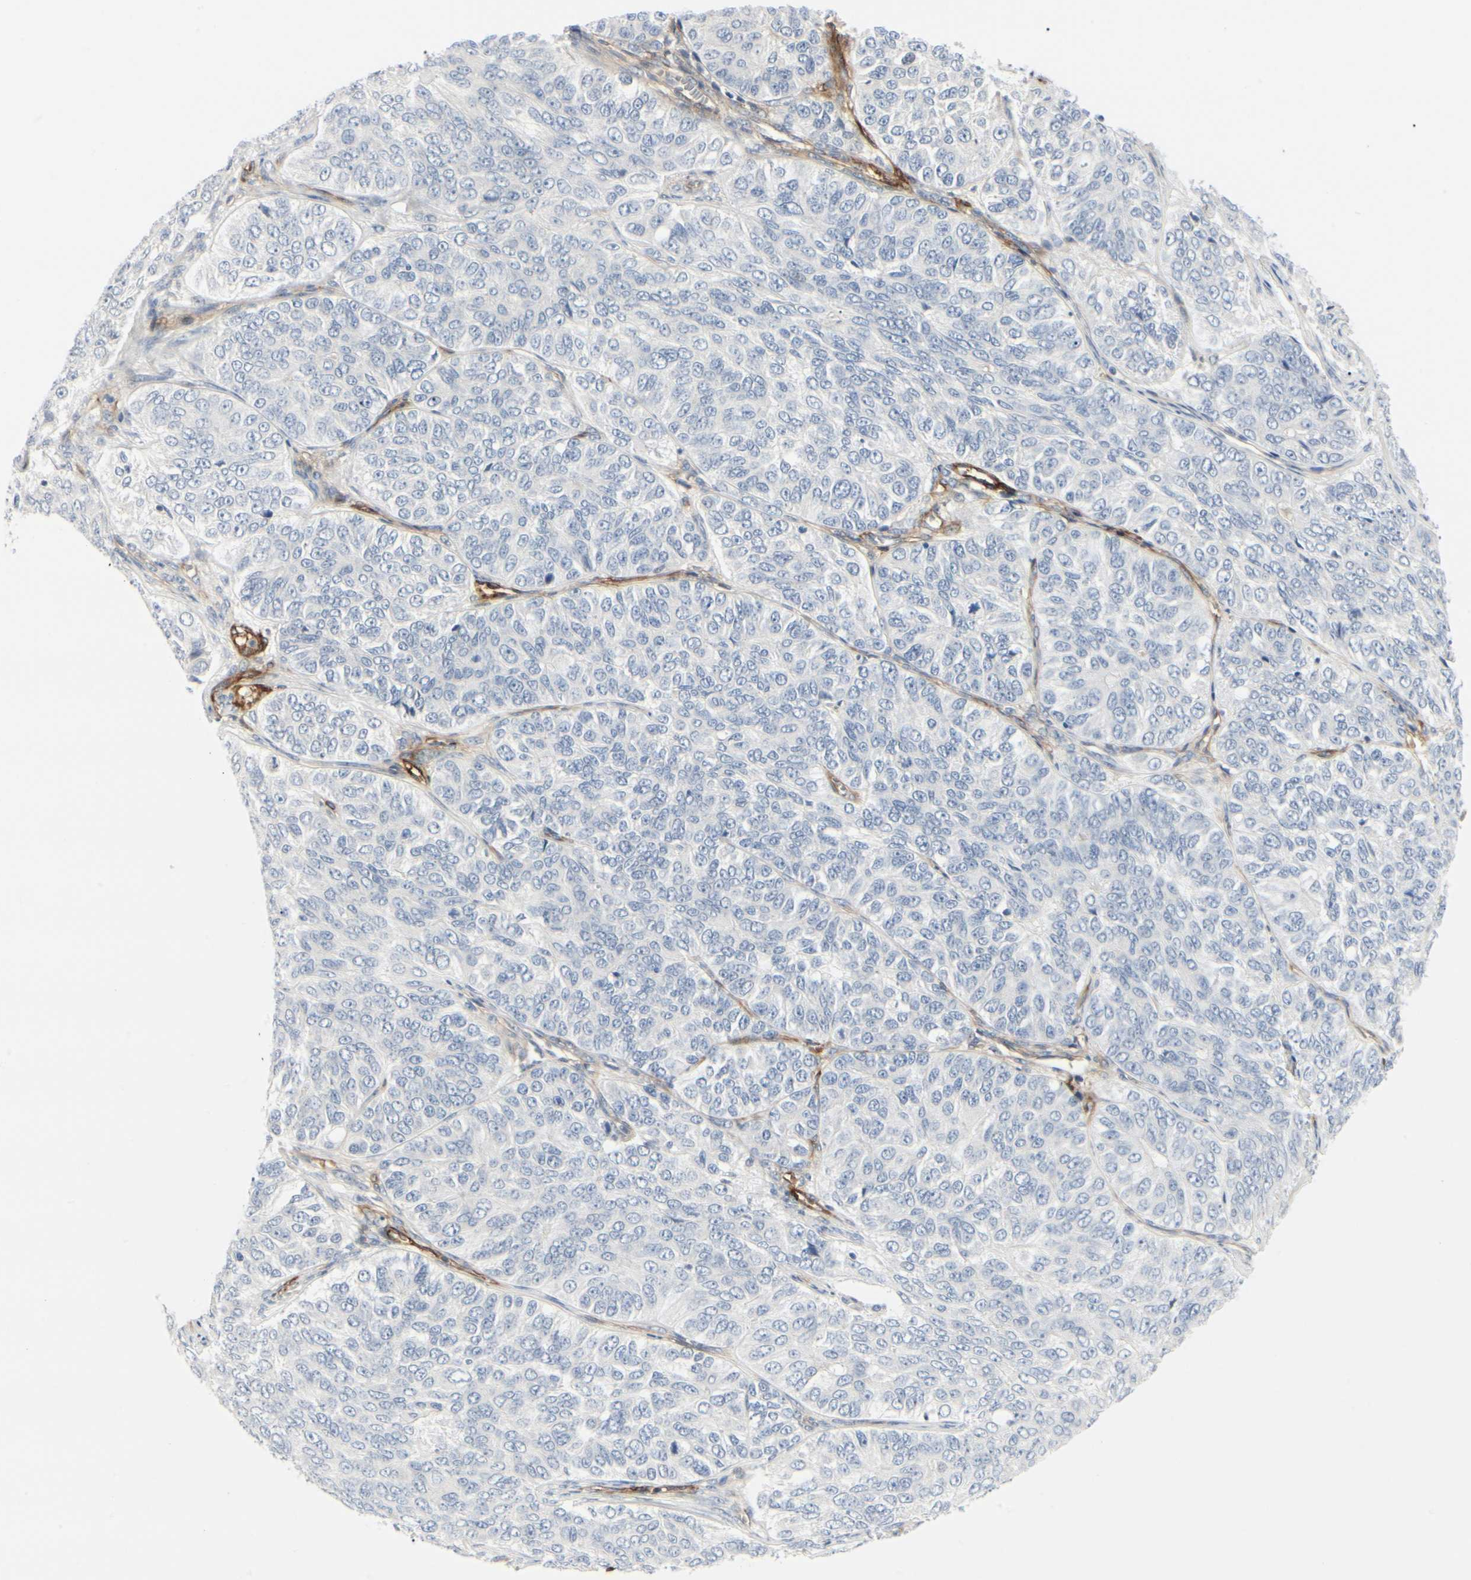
{"staining": {"intensity": "negative", "quantity": "none", "location": "none"}, "tissue": "ovarian cancer", "cell_type": "Tumor cells", "image_type": "cancer", "snomed": [{"axis": "morphology", "description": "Carcinoma, endometroid"}, {"axis": "topography", "description": "Ovary"}], "caption": "DAB (3,3'-diaminobenzidine) immunohistochemical staining of human ovarian cancer exhibits no significant expression in tumor cells. (DAB (3,3'-diaminobenzidine) IHC, high magnification).", "gene": "GGT5", "patient": {"sex": "female", "age": 51}}